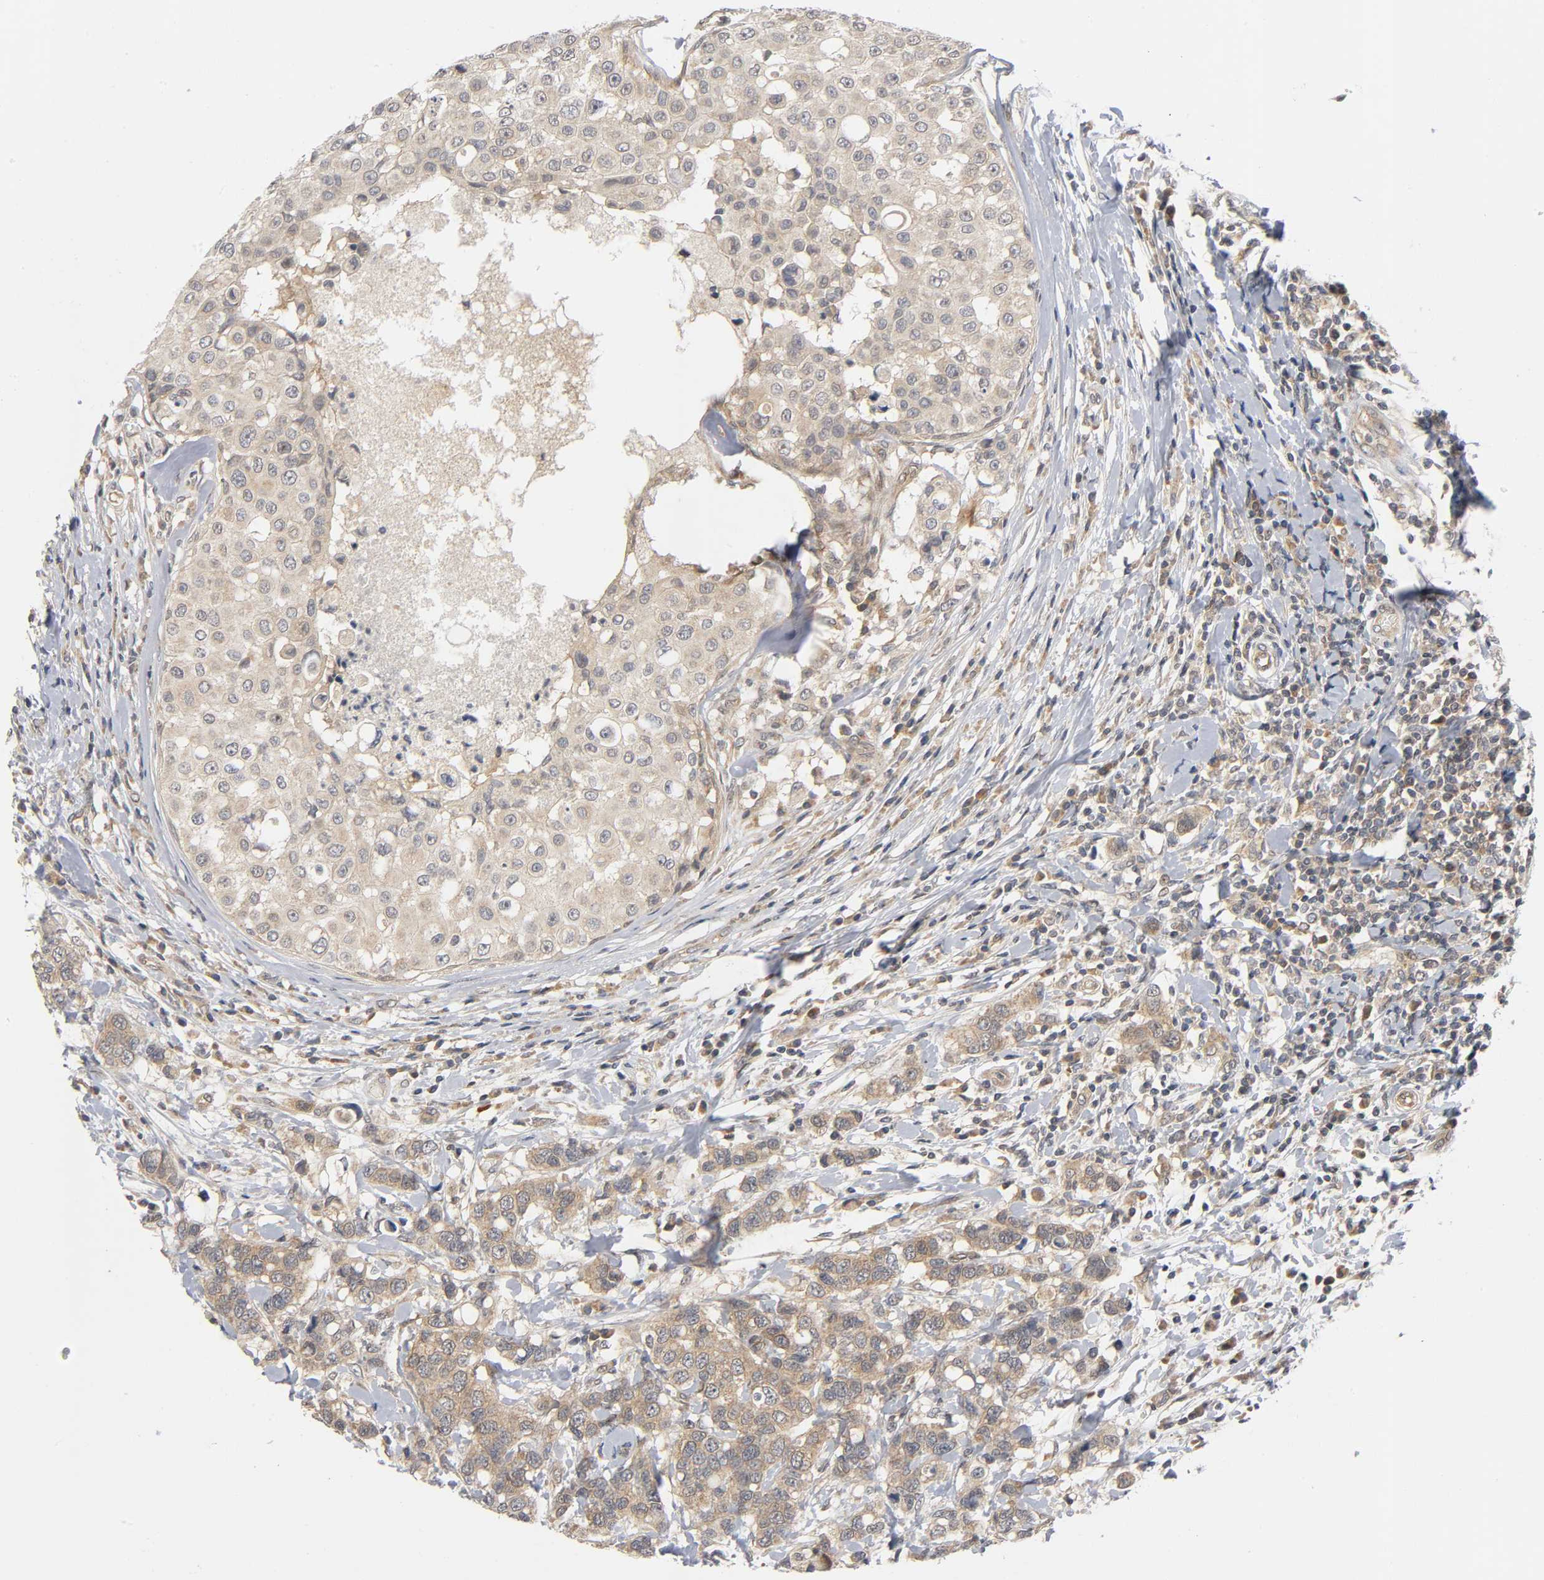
{"staining": {"intensity": "moderate", "quantity": ">75%", "location": "cytoplasmic/membranous"}, "tissue": "breast cancer", "cell_type": "Tumor cells", "image_type": "cancer", "snomed": [{"axis": "morphology", "description": "Duct carcinoma"}, {"axis": "topography", "description": "Breast"}], "caption": "The micrograph displays staining of breast intraductal carcinoma, revealing moderate cytoplasmic/membranous protein expression (brown color) within tumor cells.", "gene": "MAPK8", "patient": {"sex": "female", "age": 27}}